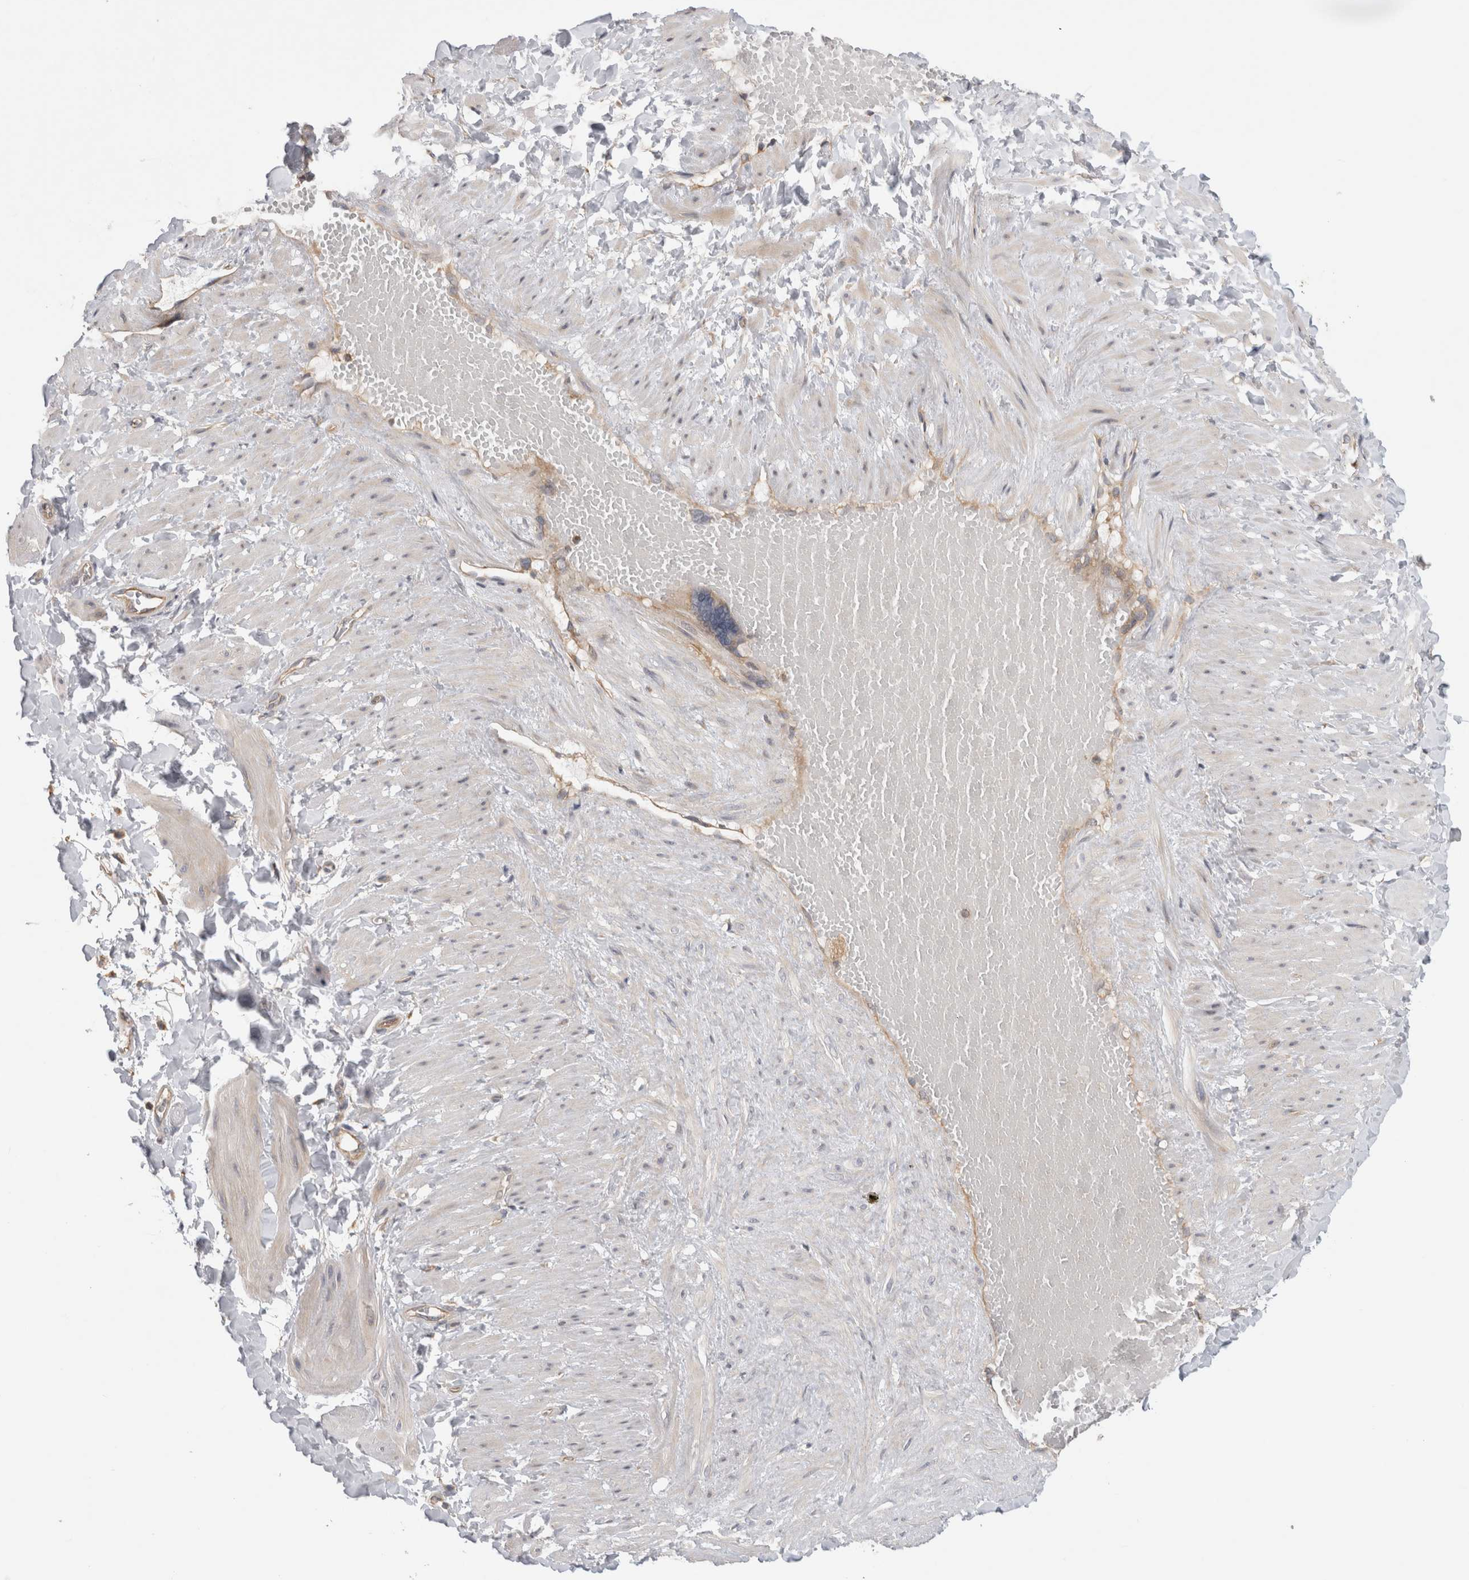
{"staining": {"intensity": "negative", "quantity": "none", "location": "none"}, "tissue": "soft tissue", "cell_type": "Fibroblasts", "image_type": "normal", "snomed": [{"axis": "morphology", "description": "Normal tissue, NOS"}, {"axis": "topography", "description": "Adipose tissue"}, {"axis": "topography", "description": "Vascular tissue"}, {"axis": "topography", "description": "Peripheral nerve tissue"}], "caption": "Histopathology image shows no significant protein positivity in fibroblasts of benign soft tissue.", "gene": "GRIK2", "patient": {"sex": "male", "age": 25}}